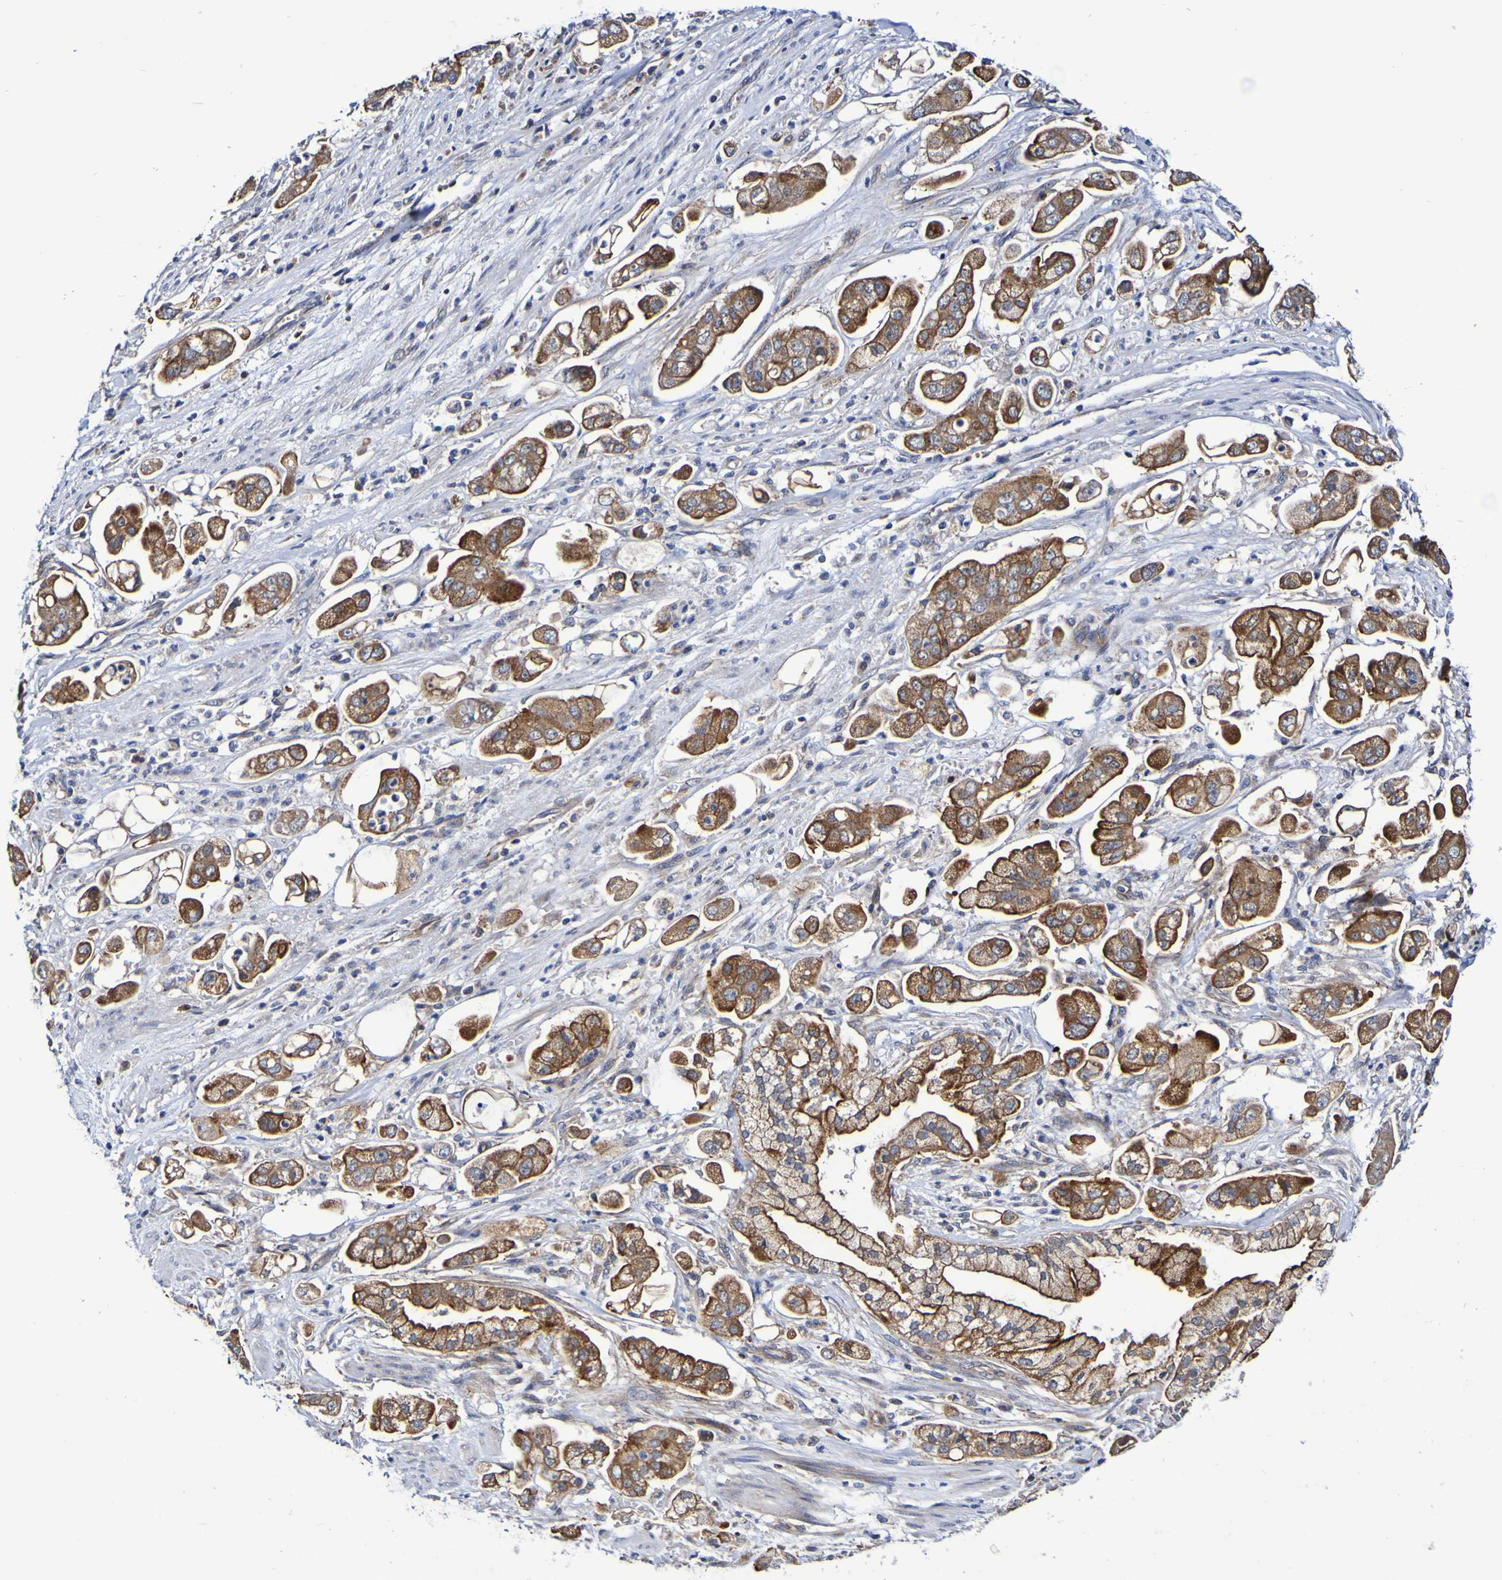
{"staining": {"intensity": "strong", "quantity": ">75%", "location": "cytoplasmic/membranous"}, "tissue": "stomach cancer", "cell_type": "Tumor cells", "image_type": "cancer", "snomed": [{"axis": "morphology", "description": "Adenocarcinoma, NOS"}, {"axis": "topography", "description": "Stomach"}], "caption": "Immunohistochemical staining of stomach cancer (adenocarcinoma) shows high levels of strong cytoplasmic/membranous positivity in about >75% of tumor cells.", "gene": "GJB1", "patient": {"sex": "male", "age": 62}}